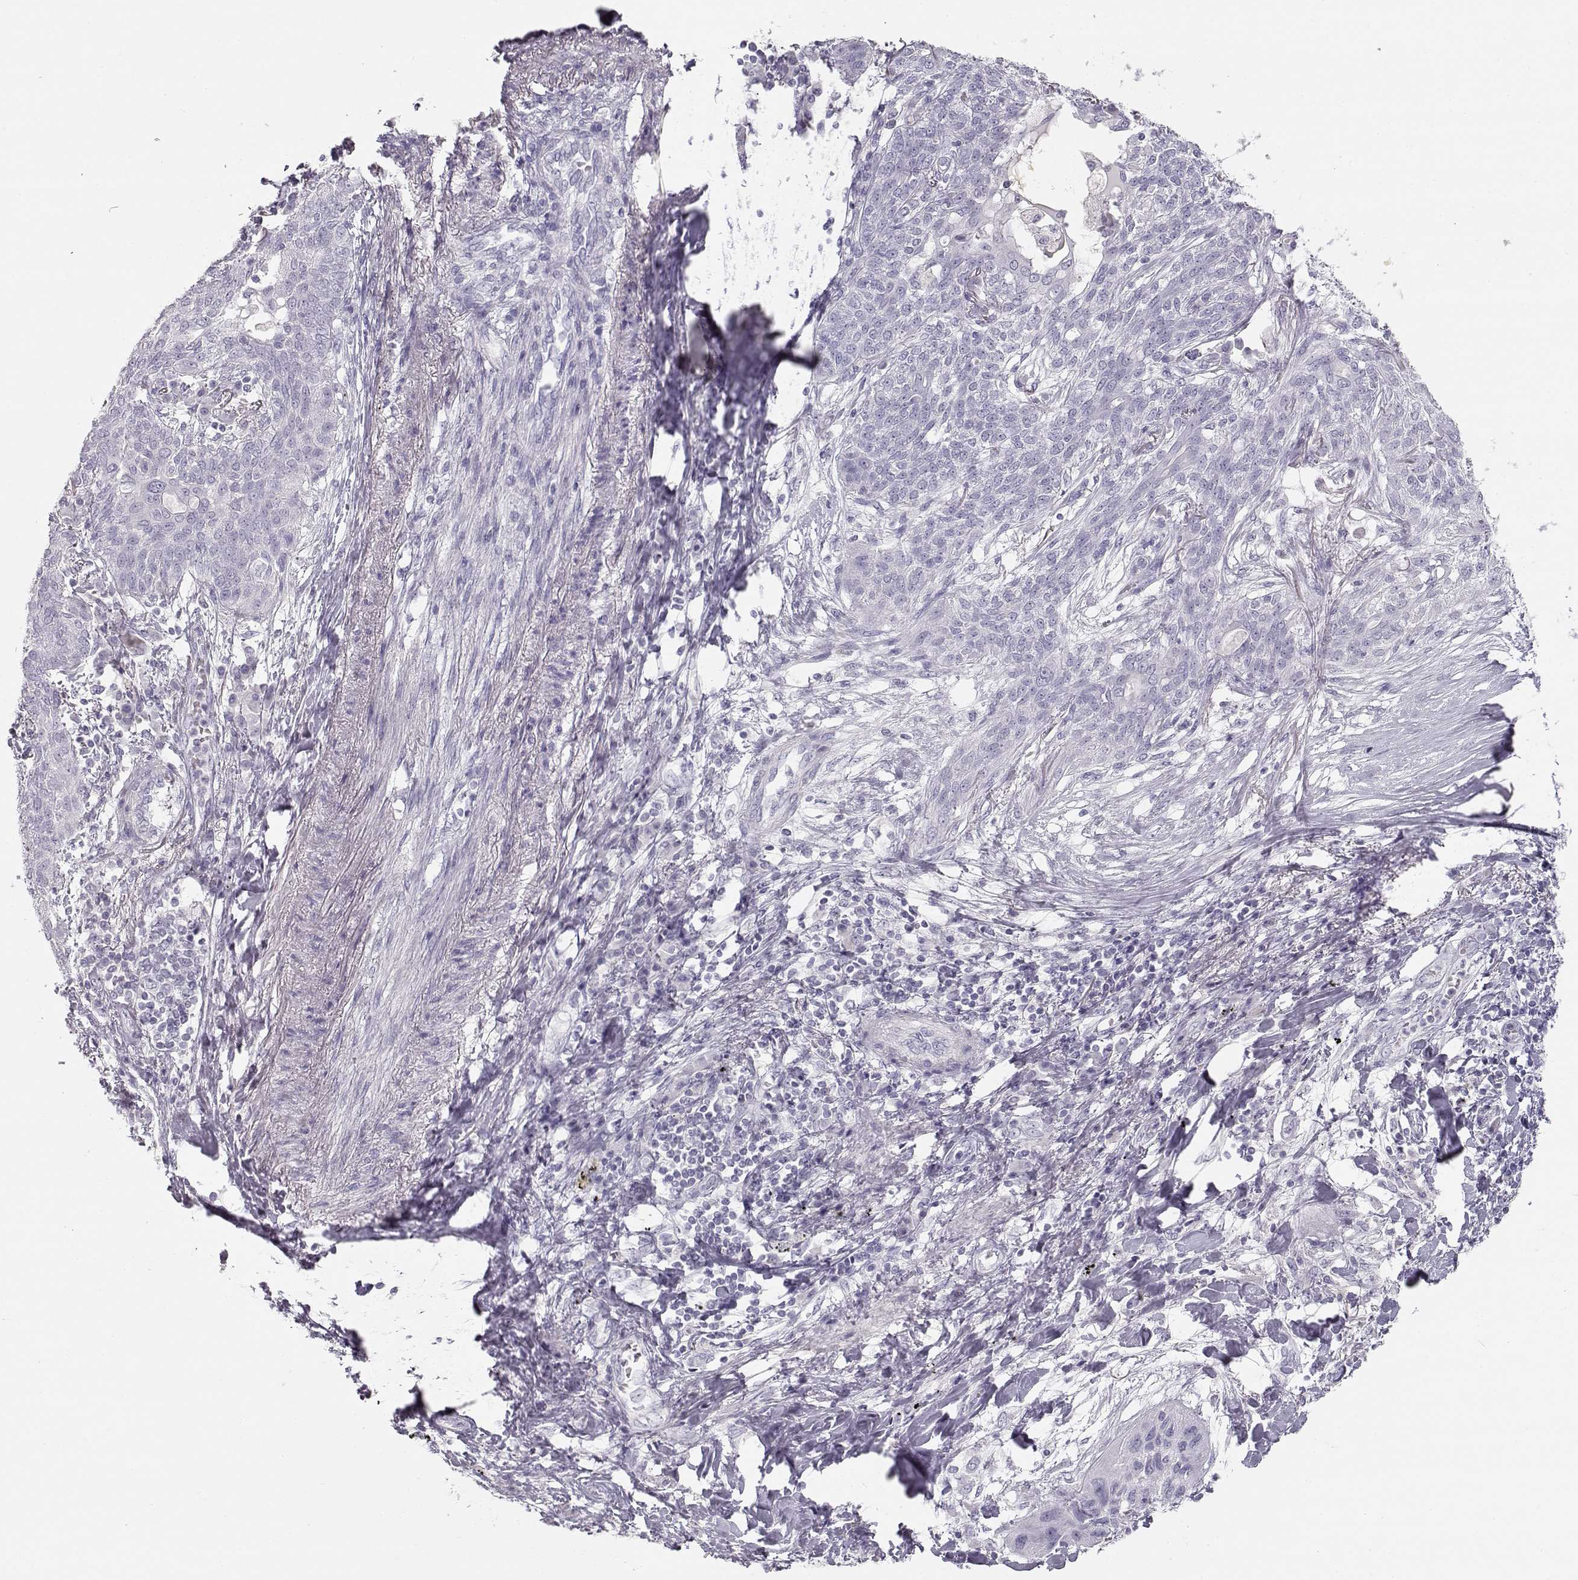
{"staining": {"intensity": "negative", "quantity": "none", "location": "none"}, "tissue": "lung cancer", "cell_type": "Tumor cells", "image_type": "cancer", "snomed": [{"axis": "morphology", "description": "Squamous cell carcinoma, NOS"}, {"axis": "topography", "description": "Lung"}], "caption": "This is an immunohistochemistry image of human lung cancer (squamous cell carcinoma). There is no positivity in tumor cells.", "gene": "LEPR", "patient": {"sex": "female", "age": 70}}